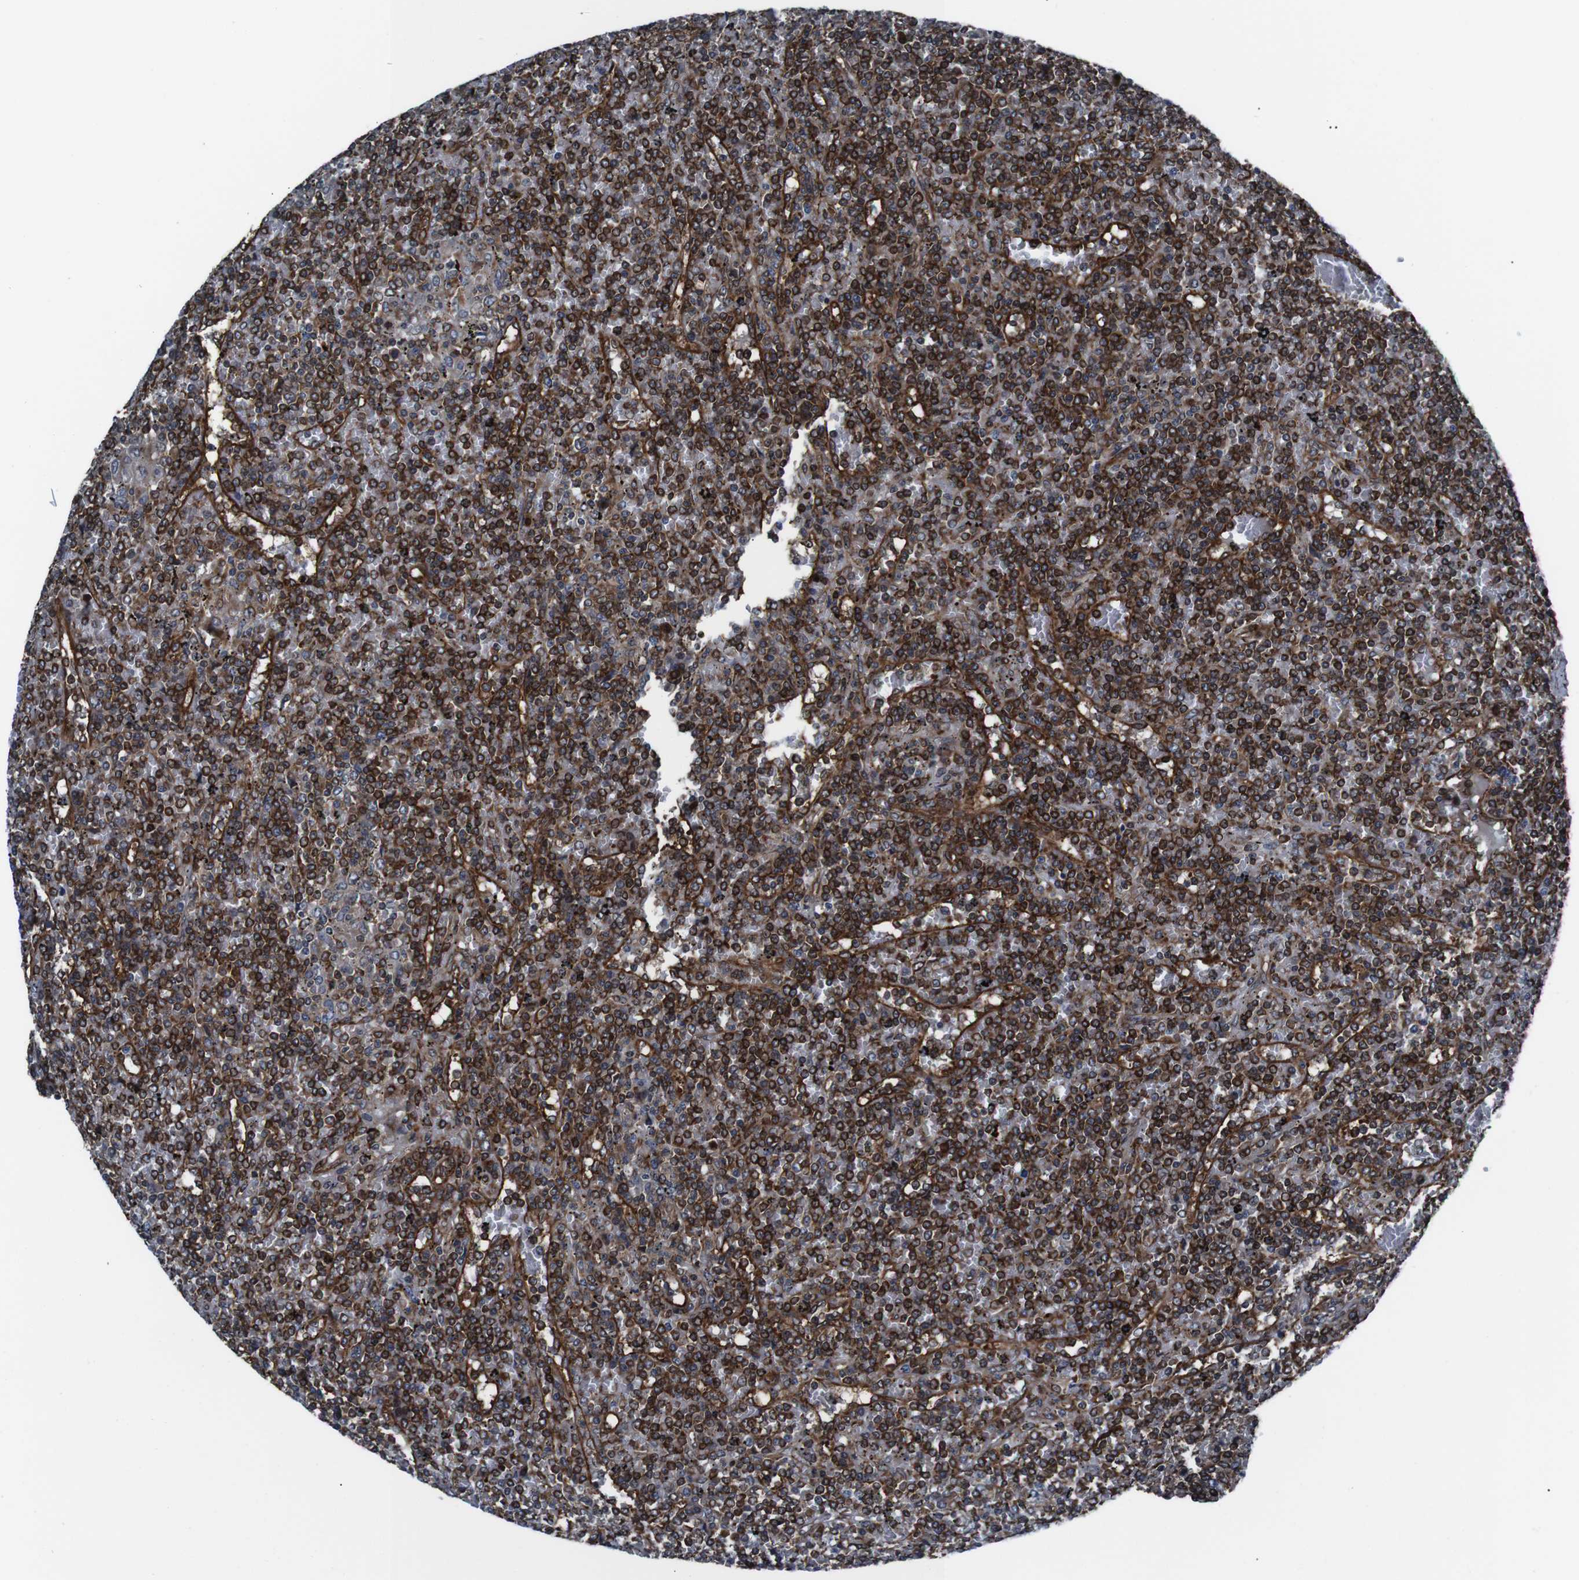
{"staining": {"intensity": "strong", "quantity": ">75%", "location": "cytoplasmic/membranous"}, "tissue": "lymphoma", "cell_type": "Tumor cells", "image_type": "cancer", "snomed": [{"axis": "morphology", "description": "Malignant lymphoma, non-Hodgkin's type, Low grade"}, {"axis": "topography", "description": "Spleen"}], "caption": "A brown stain highlights strong cytoplasmic/membranous expression of a protein in human low-grade malignant lymphoma, non-Hodgkin's type tumor cells. (brown staining indicates protein expression, while blue staining denotes nuclei).", "gene": "EIF4A2", "patient": {"sex": "female", "age": 19}}